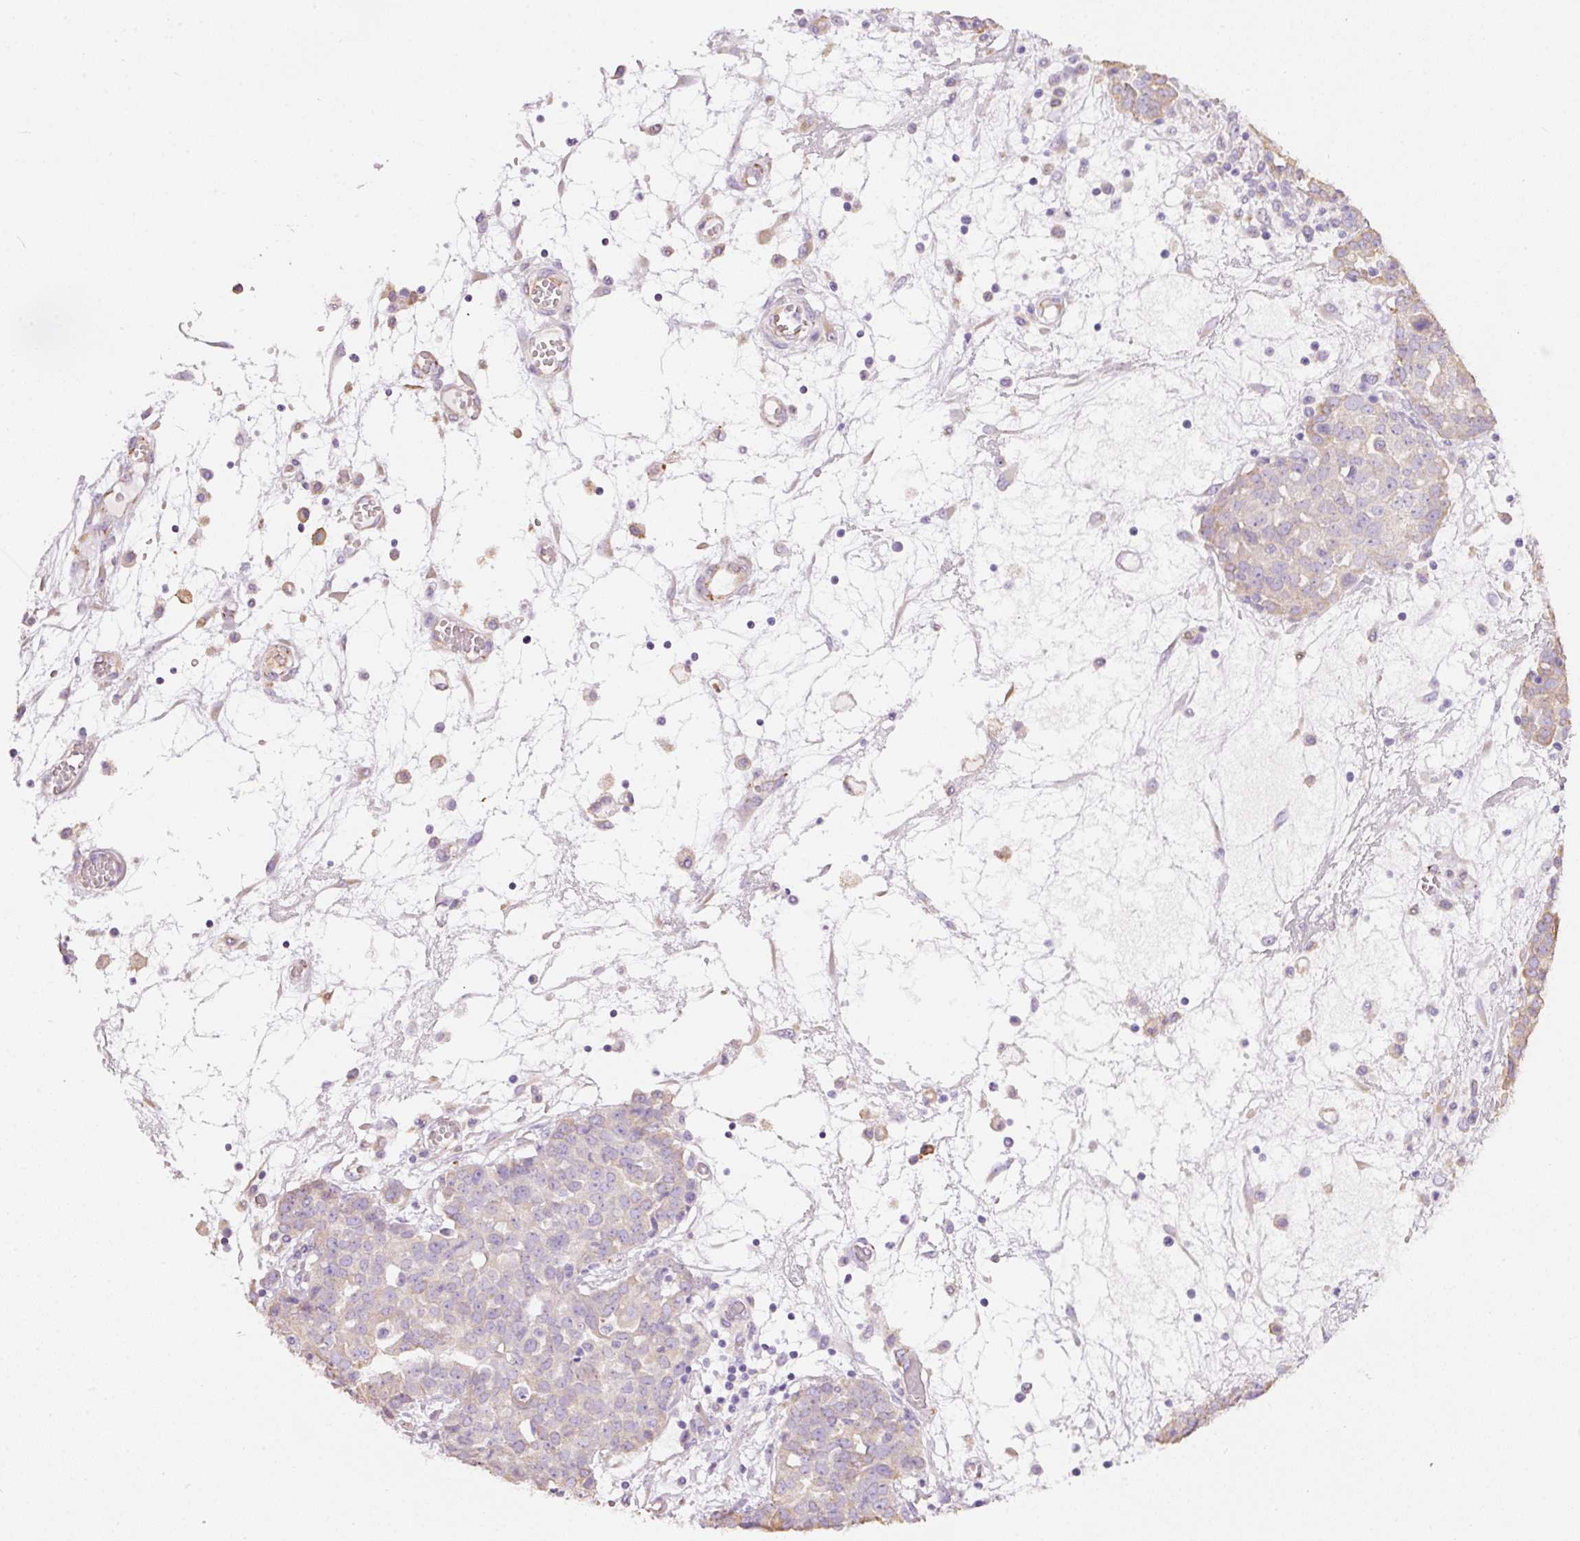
{"staining": {"intensity": "moderate", "quantity": "<25%", "location": "cytoplasmic/membranous"}, "tissue": "ovarian cancer", "cell_type": "Tumor cells", "image_type": "cancer", "snomed": [{"axis": "morphology", "description": "Cystadenocarcinoma, serous, NOS"}, {"axis": "topography", "description": "Soft tissue"}, {"axis": "topography", "description": "Ovary"}], "caption": "Tumor cells show low levels of moderate cytoplasmic/membranous staining in approximately <25% of cells in ovarian cancer (serous cystadenocarcinoma).", "gene": "GCG", "patient": {"sex": "female", "age": 57}}